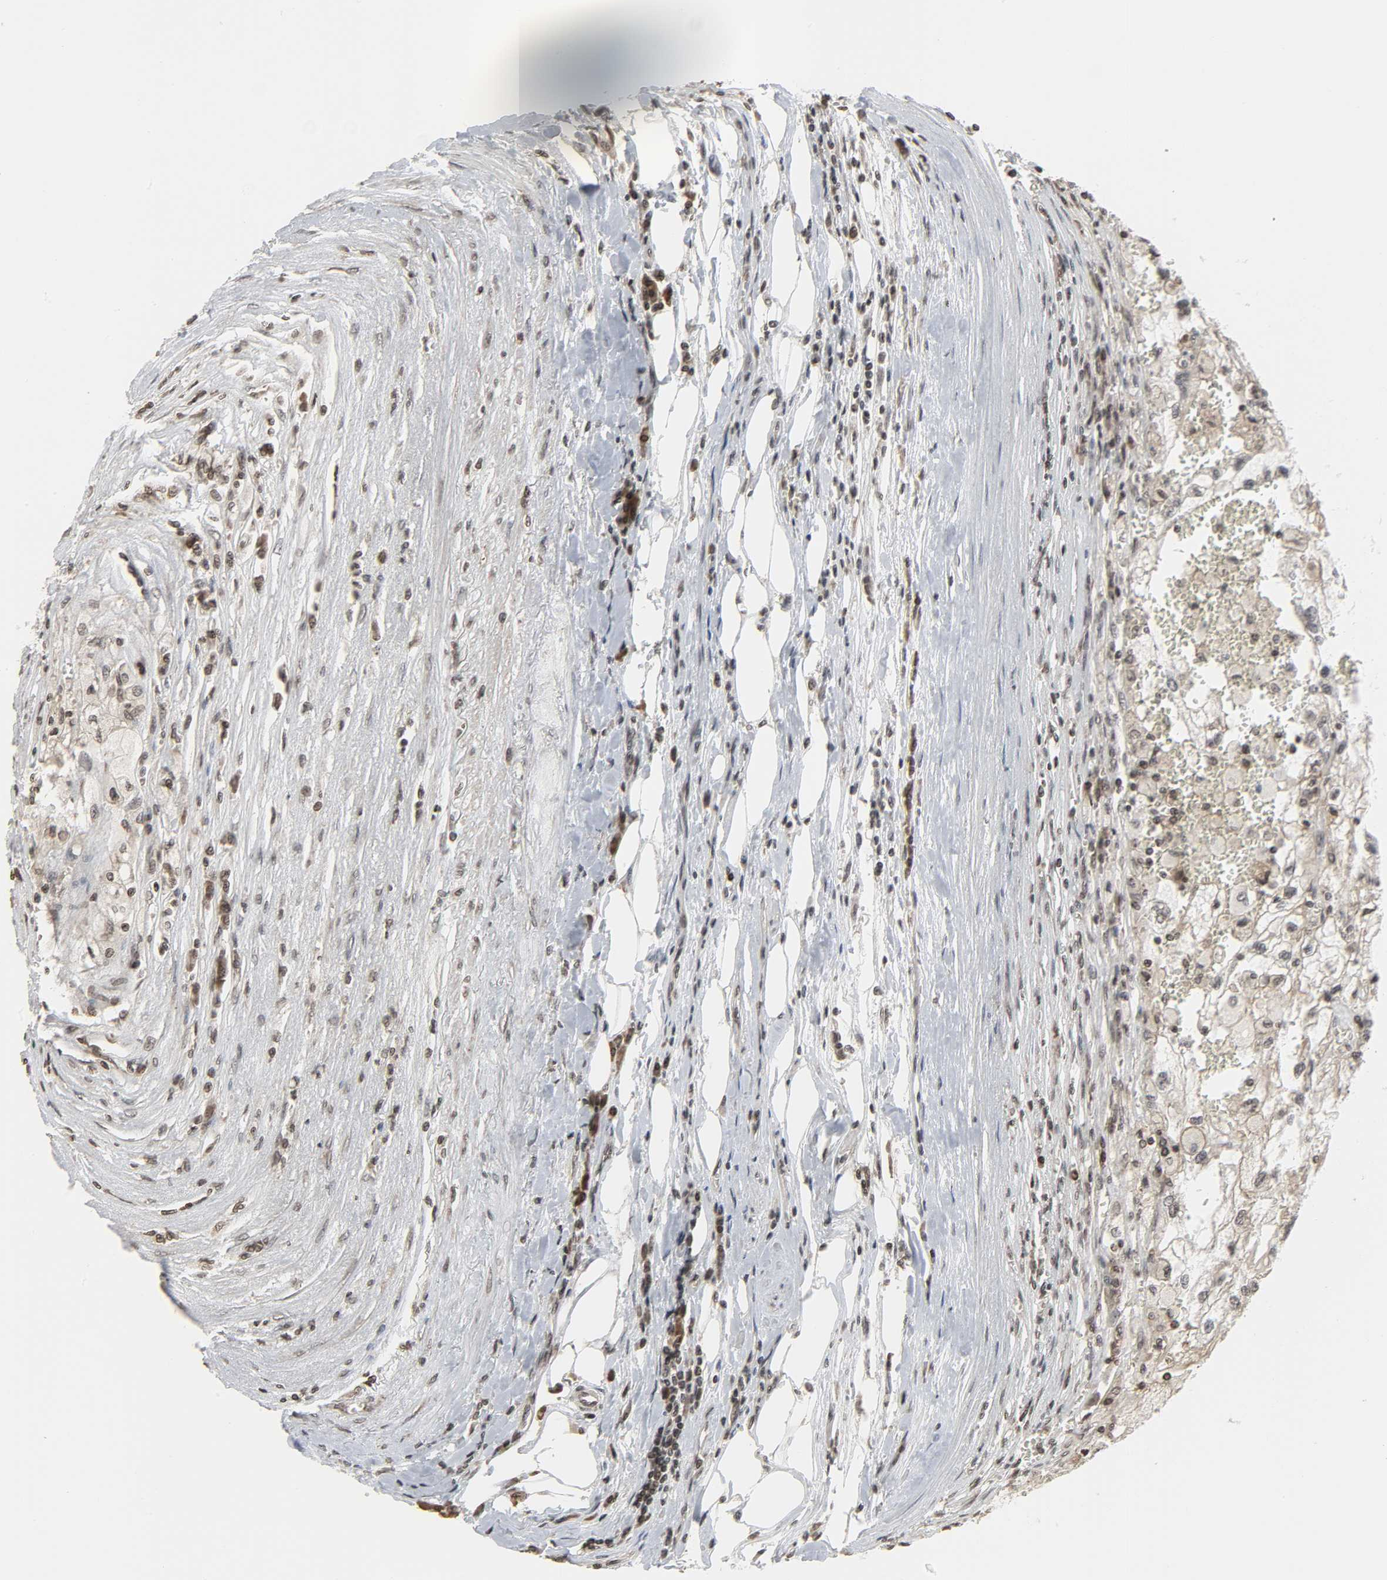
{"staining": {"intensity": "weak", "quantity": "<25%", "location": "nuclear"}, "tissue": "renal cancer", "cell_type": "Tumor cells", "image_type": "cancer", "snomed": [{"axis": "morphology", "description": "Normal tissue, NOS"}, {"axis": "morphology", "description": "Adenocarcinoma, NOS"}, {"axis": "topography", "description": "Kidney"}], "caption": "Tumor cells show no significant staining in renal cancer.", "gene": "XRCC1", "patient": {"sex": "male", "age": 71}}